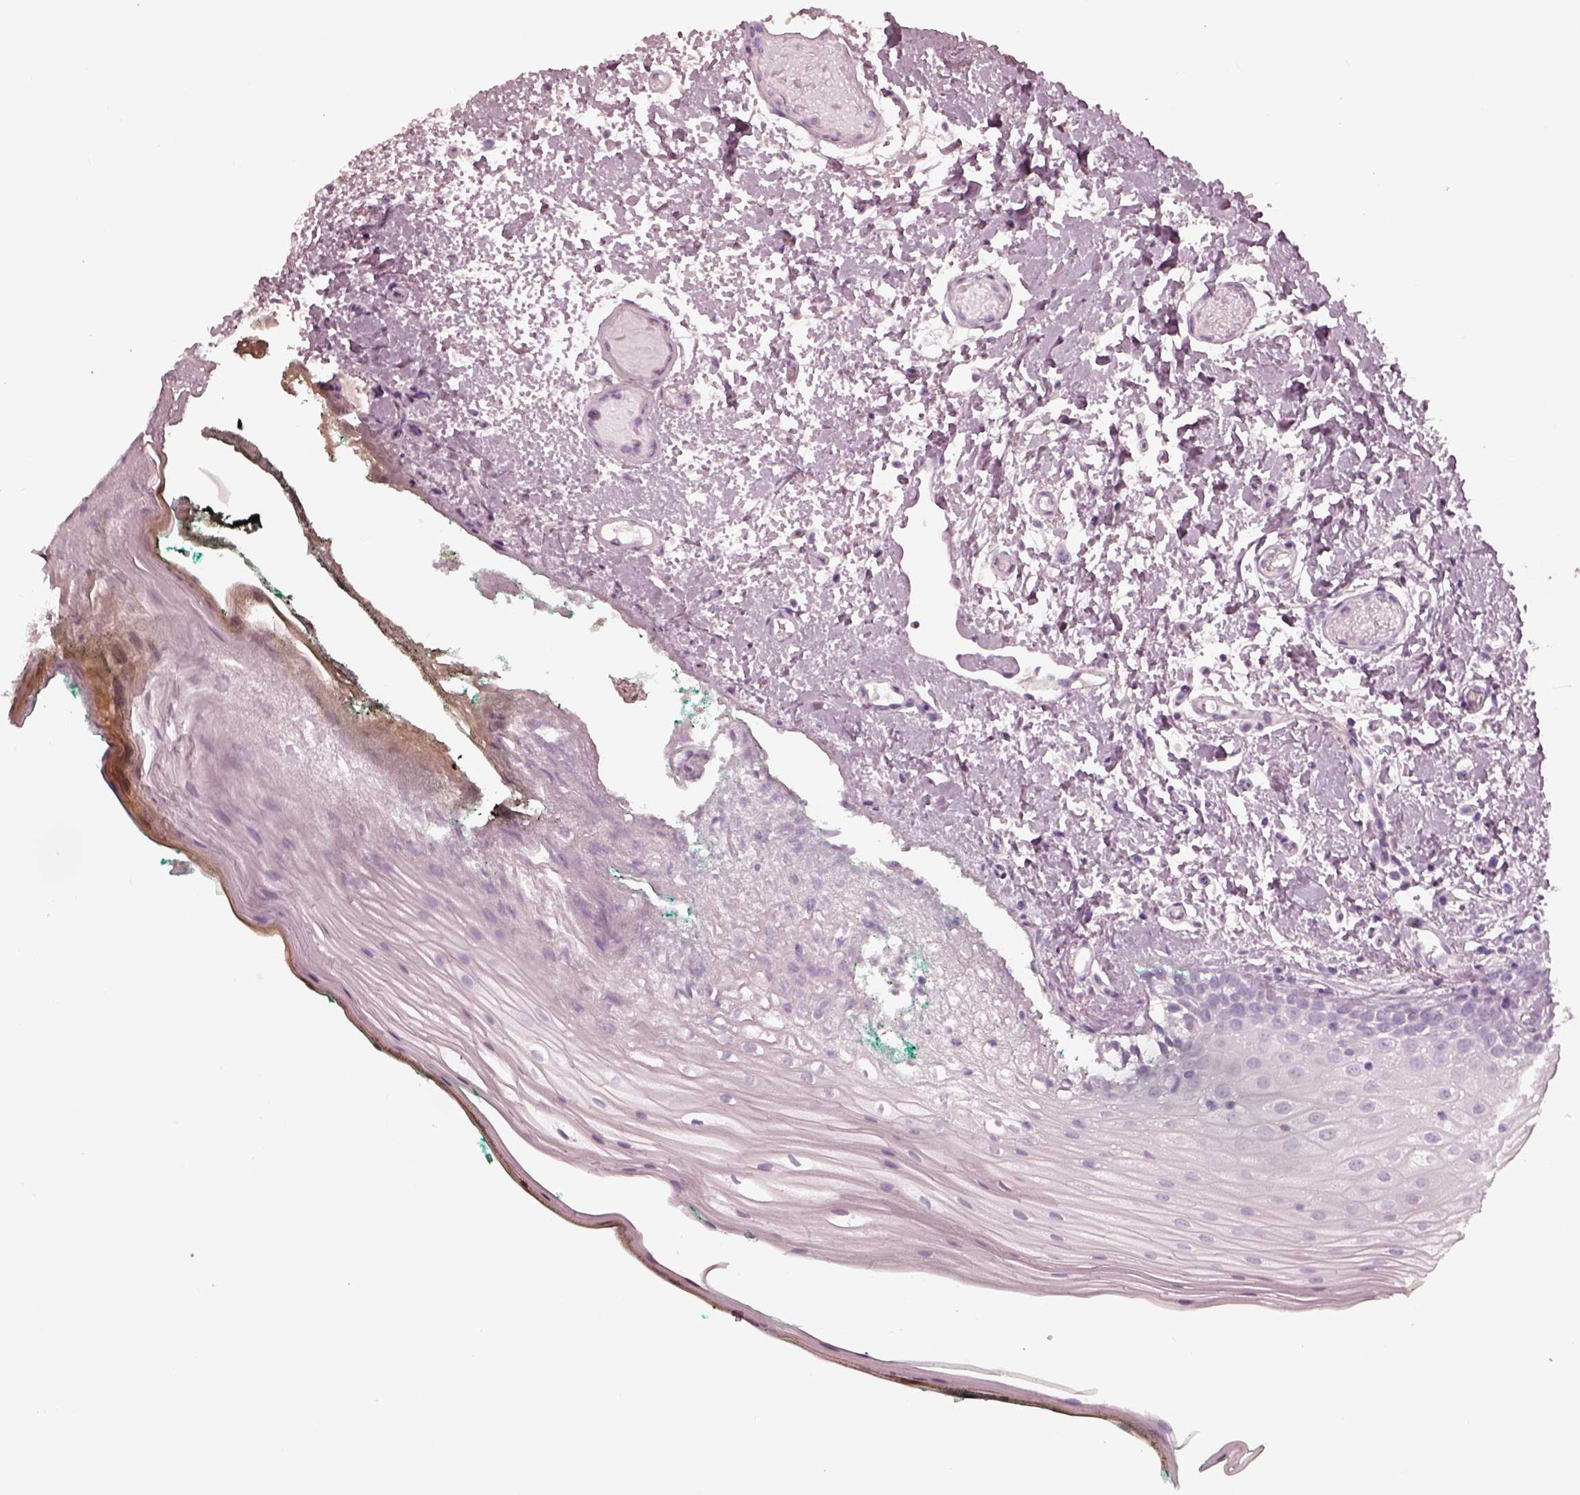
{"staining": {"intensity": "negative", "quantity": "none", "location": "none"}, "tissue": "oral mucosa", "cell_type": "Squamous epithelial cells", "image_type": "normal", "snomed": [{"axis": "morphology", "description": "Normal tissue, NOS"}, {"axis": "topography", "description": "Oral tissue"}], "caption": "This is an immunohistochemistry (IHC) micrograph of benign oral mucosa. There is no positivity in squamous epithelial cells.", "gene": "CADM2", "patient": {"sex": "female", "age": 83}}